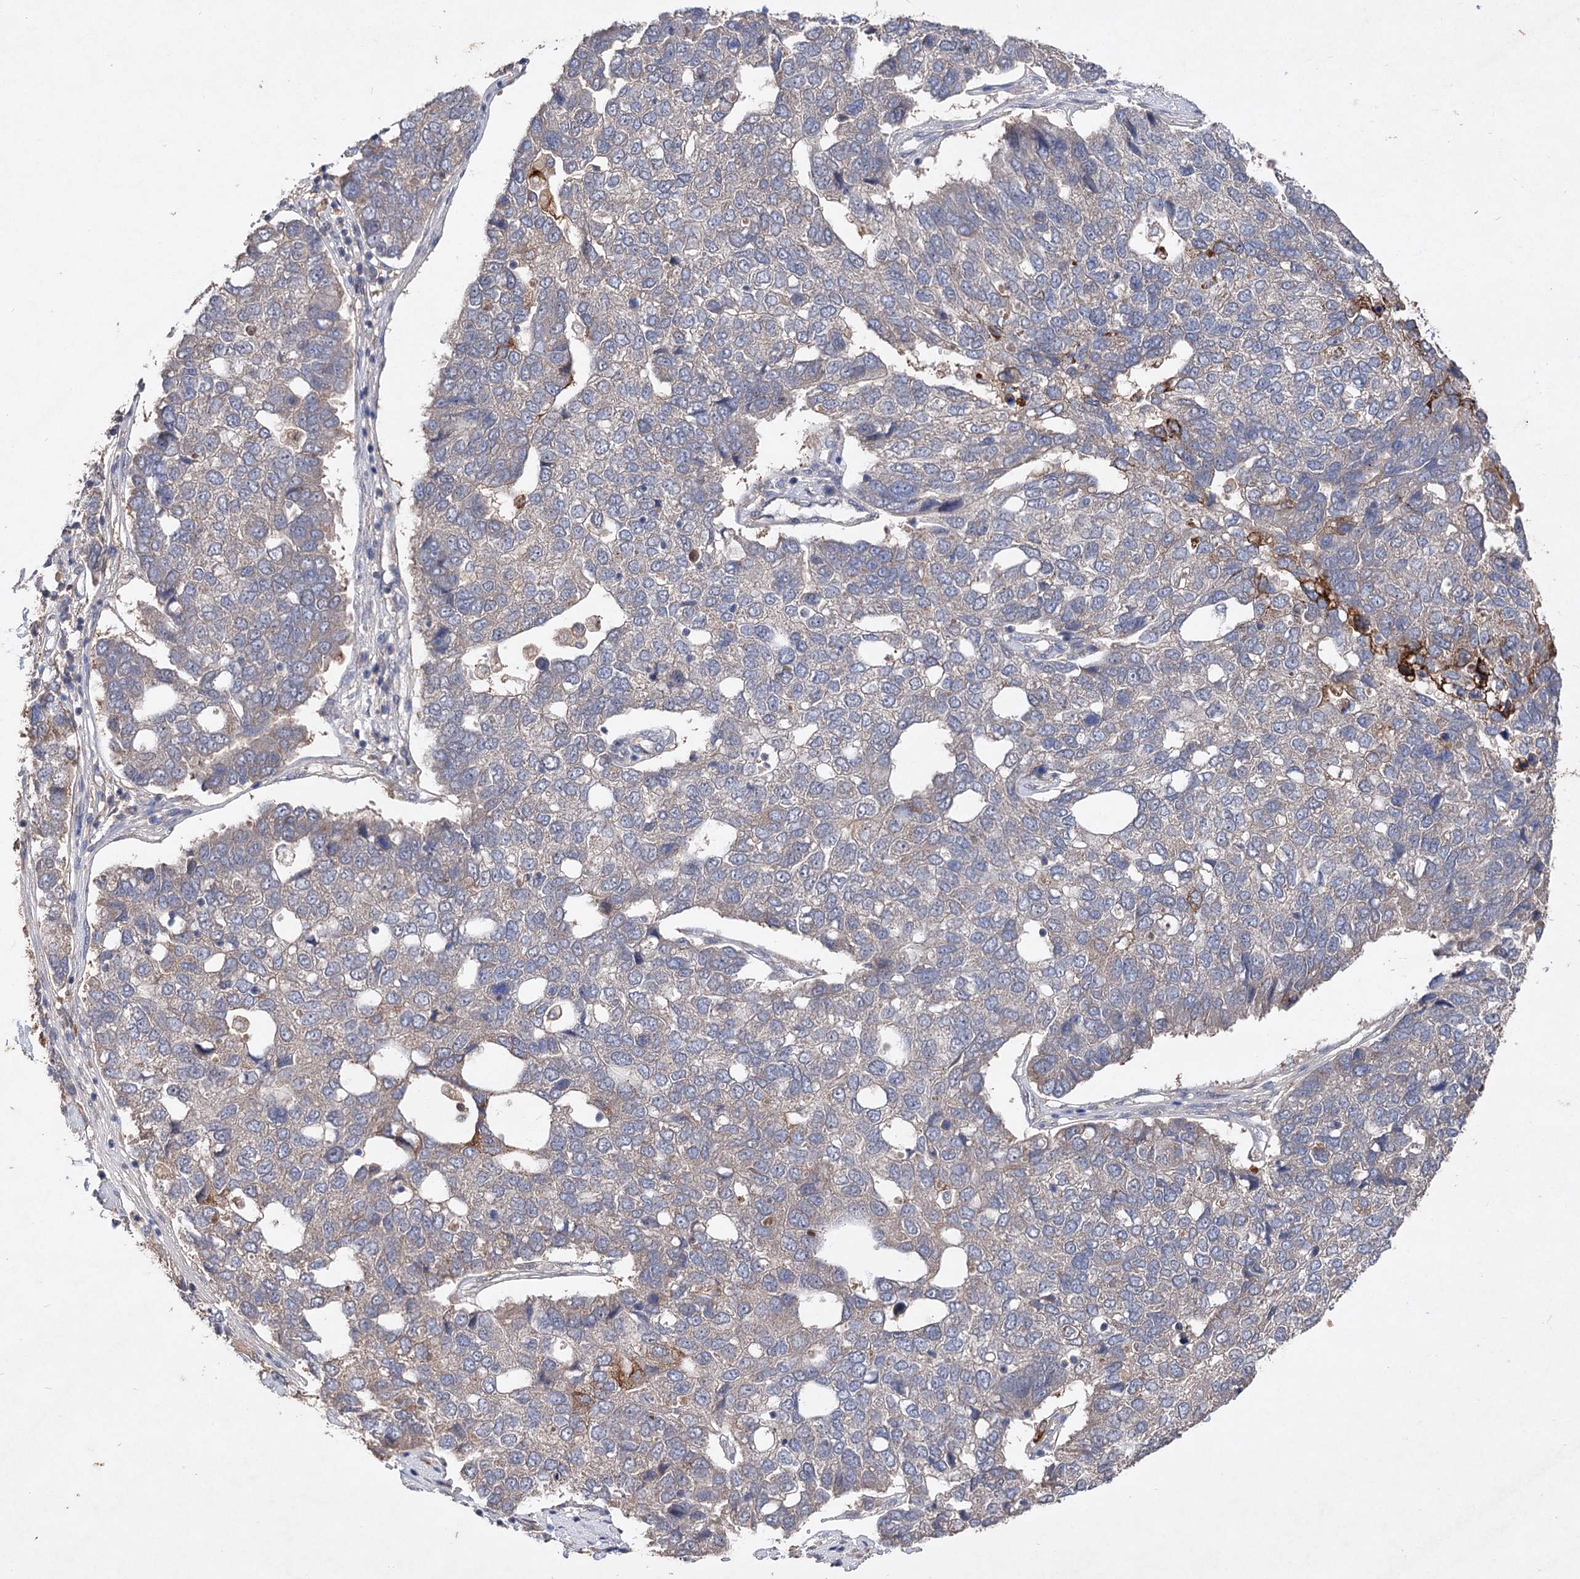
{"staining": {"intensity": "moderate", "quantity": "<25%", "location": "cytoplasmic/membranous"}, "tissue": "pancreatic cancer", "cell_type": "Tumor cells", "image_type": "cancer", "snomed": [{"axis": "morphology", "description": "Adenocarcinoma, NOS"}, {"axis": "topography", "description": "Pancreas"}], "caption": "Immunohistochemical staining of pancreatic cancer shows moderate cytoplasmic/membranous protein positivity in about <25% of tumor cells.", "gene": "NUDCD2", "patient": {"sex": "female", "age": 61}}